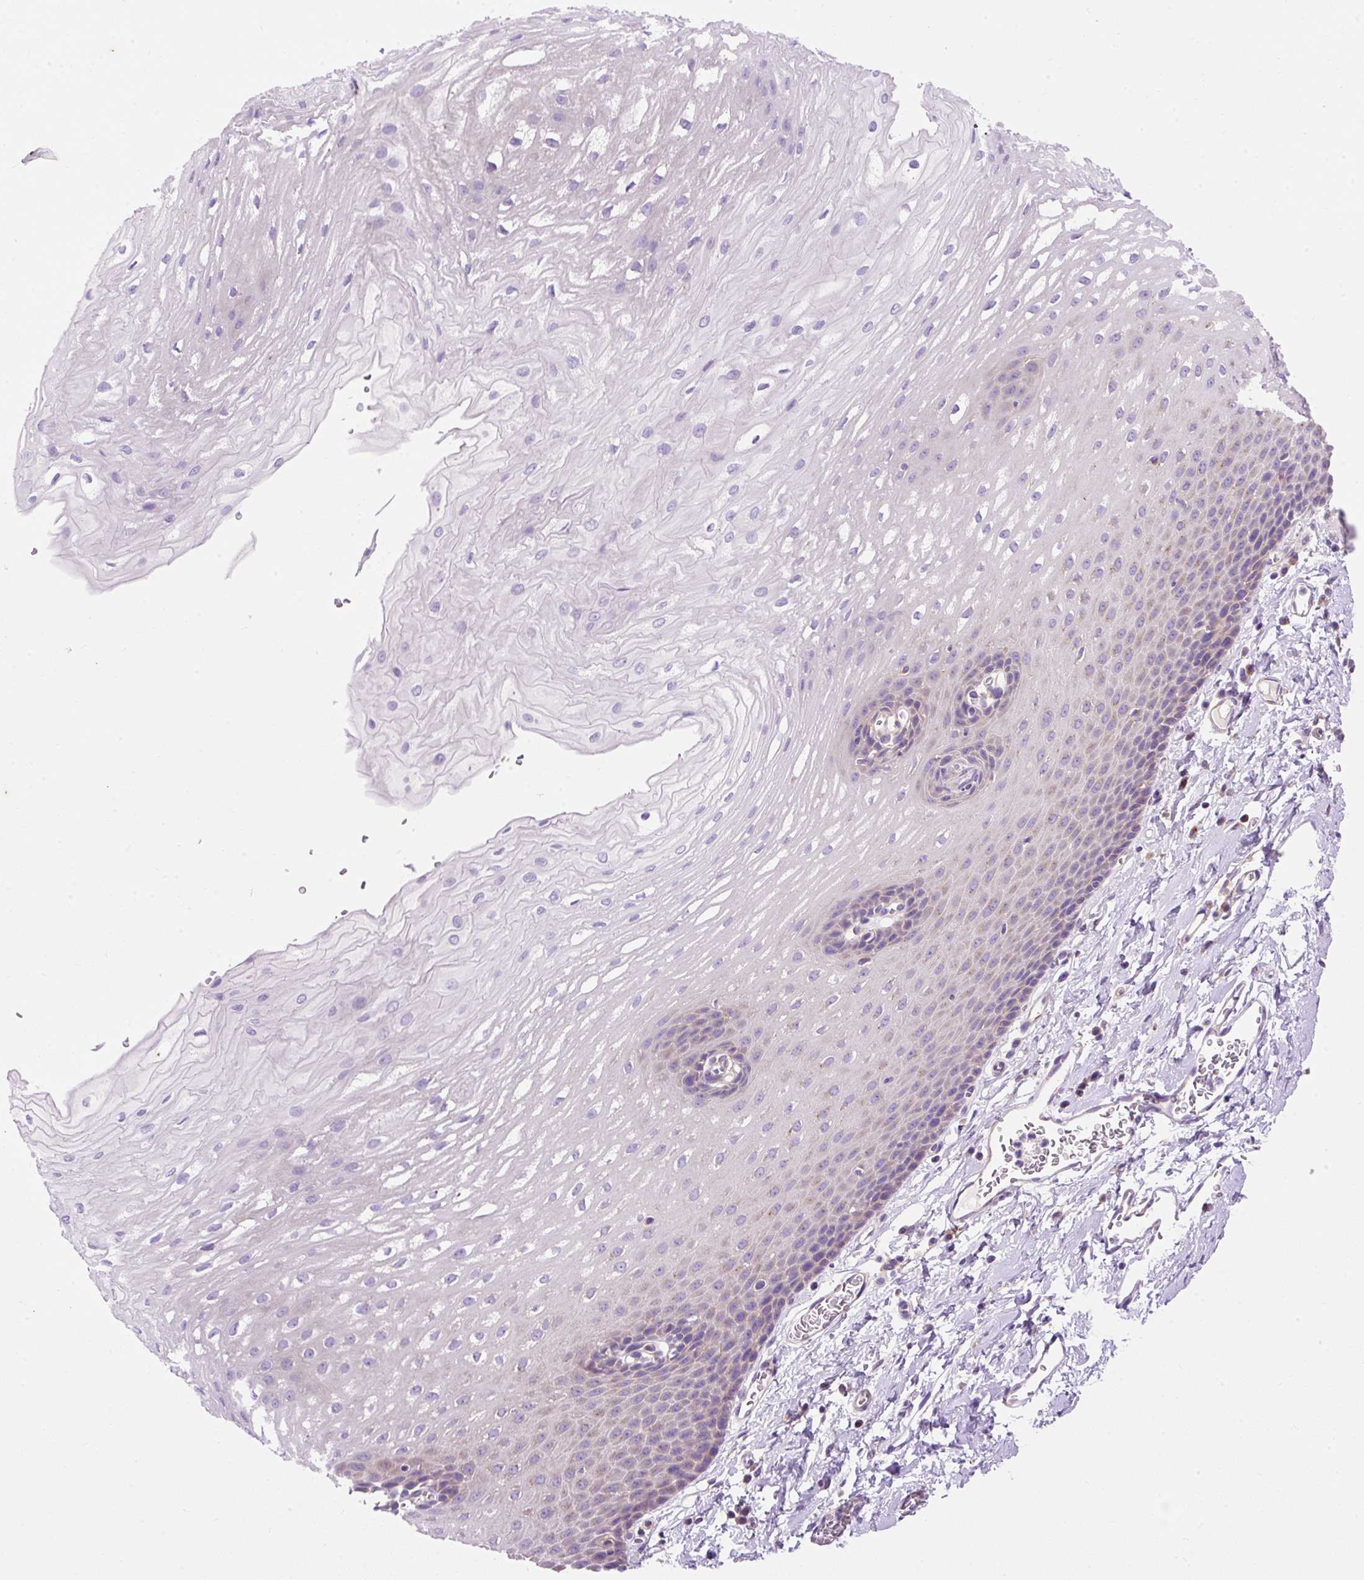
{"staining": {"intensity": "weak", "quantity": "<25%", "location": "cytoplasmic/membranous"}, "tissue": "esophagus", "cell_type": "Squamous epithelial cells", "image_type": "normal", "snomed": [{"axis": "morphology", "description": "Normal tissue, NOS"}, {"axis": "topography", "description": "Esophagus"}], "caption": "High power microscopy micrograph of an IHC photomicrograph of unremarkable esophagus, revealing no significant positivity in squamous epithelial cells.", "gene": "OR4K15", "patient": {"sex": "male", "age": 70}}